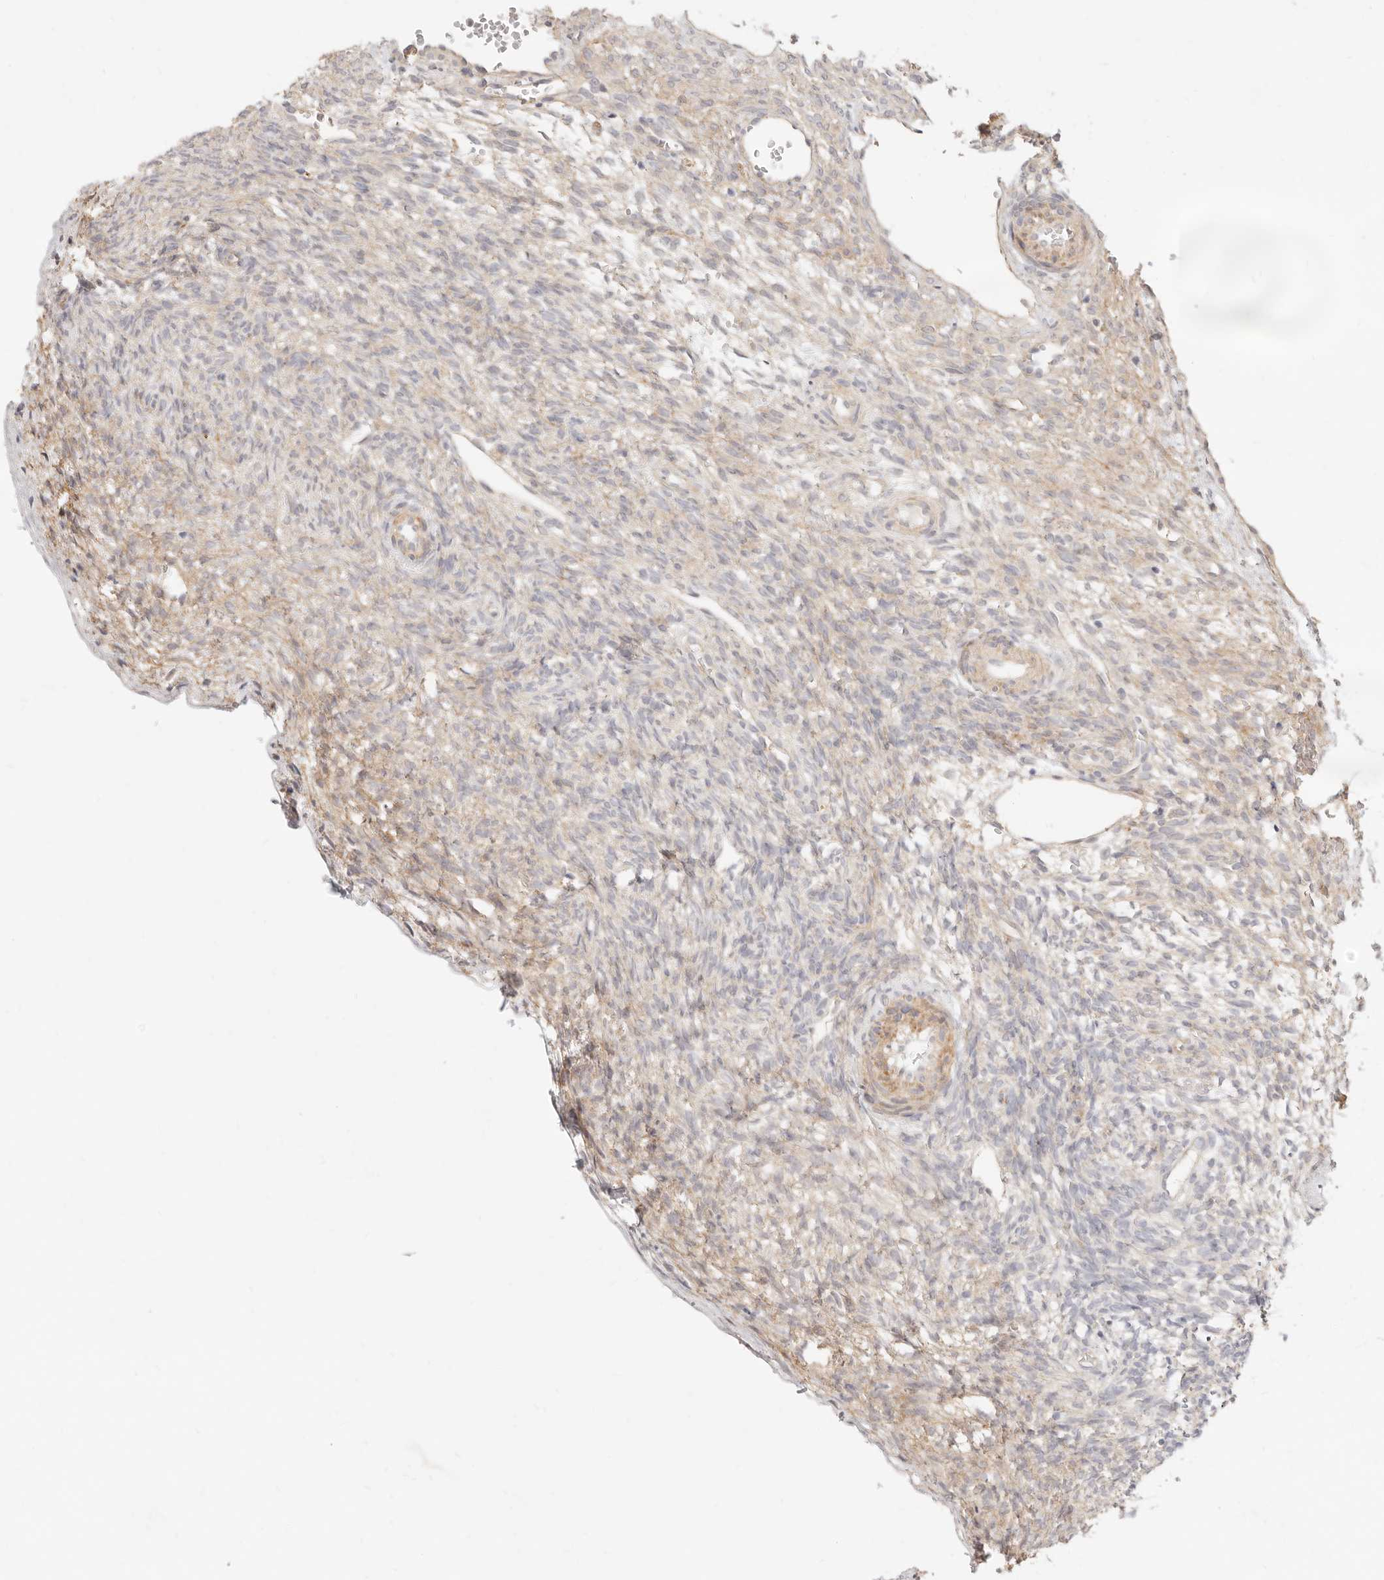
{"staining": {"intensity": "negative", "quantity": "none", "location": "none"}, "tissue": "ovary", "cell_type": "Follicle cells", "image_type": "normal", "snomed": [{"axis": "morphology", "description": "Normal tissue, NOS"}, {"axis": "topography", "description": "Ovary"}], "caption": "Immunohistochemical staining of unremarkable ovary demonstrates no significant positivity in follicle cells.", "gene": "UBXN10", "patient": {"sex": "female", "age": 34}}